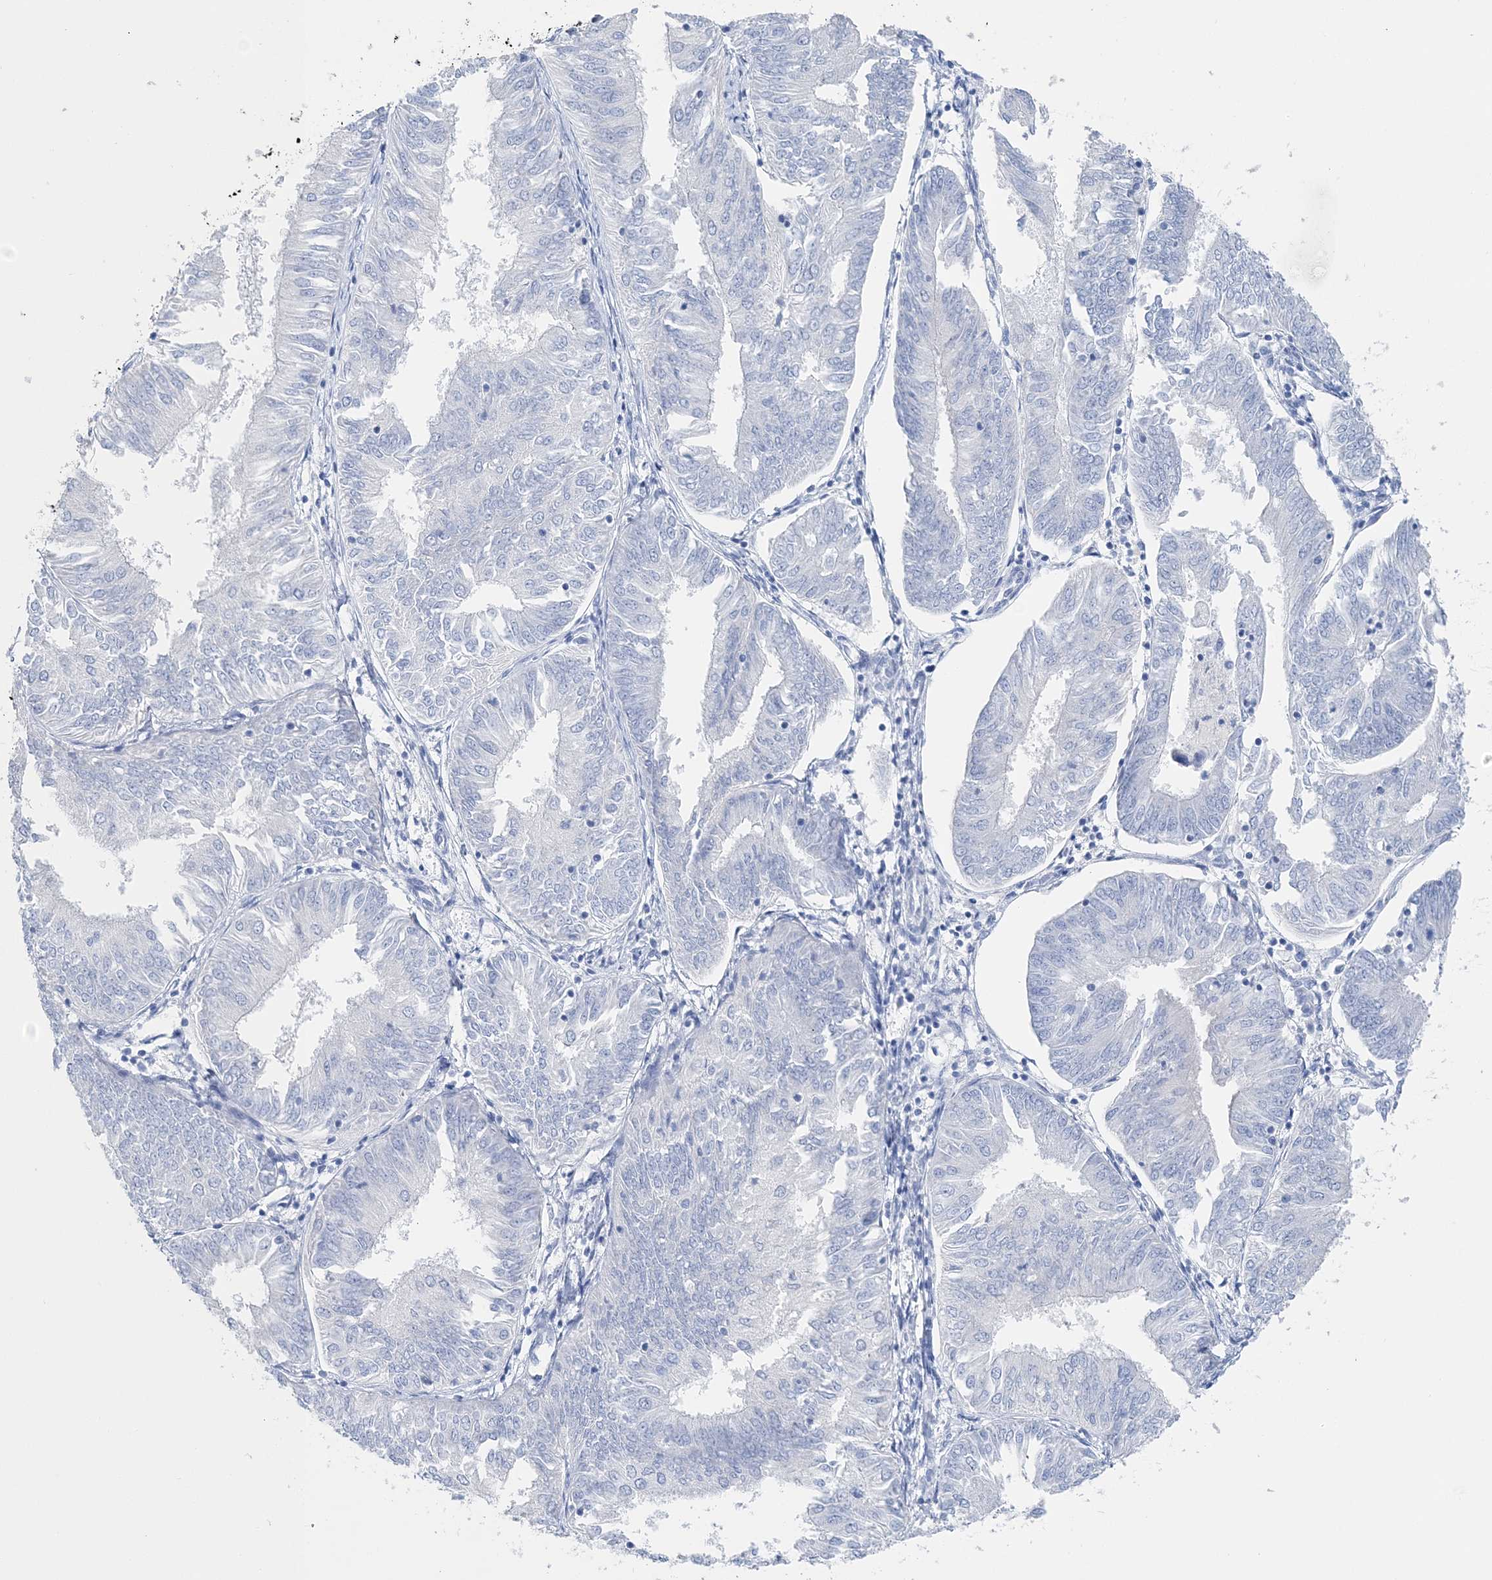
{"staining": {"intensity": "negative", "quantity": "none", "location": "none"}, "tissue": "endometrial cancer", "cell_type": "Tumor cells", "image_type": "cancer", "snomed": [{"axis": "morphology", "description": "Adenocarcinoma, NOS"}, {"axis": "topography", "description": "Endometrium"}], "caption": "Tumor cells show no significant protein positivity in endometrial cancer.", "gene": "TSPYL6", "patient": {"sex": "female", "age": 58}}